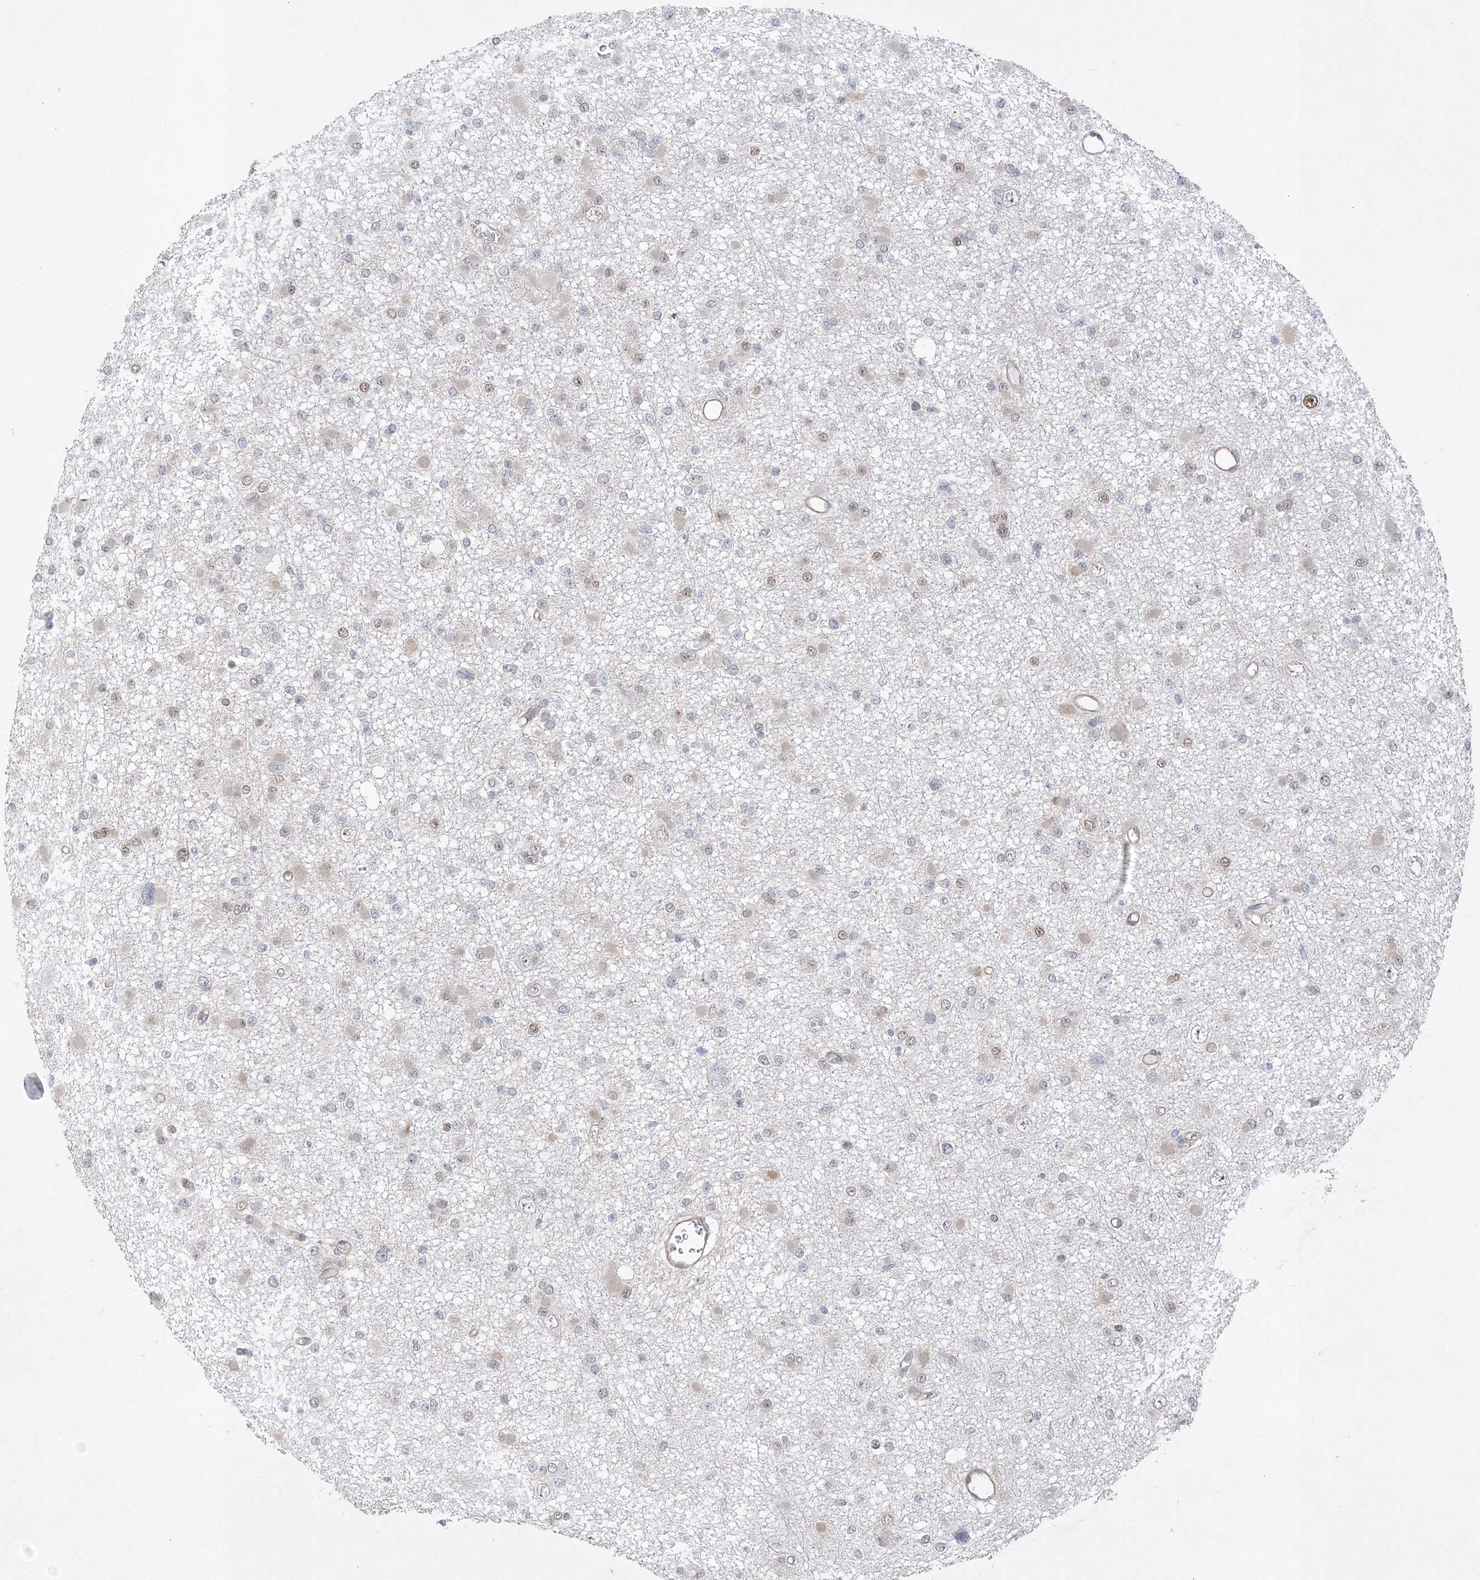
{"staining": {"intensity": "weak", "quantity": "<25%", "location": "nuclear"}, "tissue": "glioma", "cell_type": "Tumor cells", "image_type": "cancer", "snomed": [{"axis": "morphology", "description": "Glioma, malignant, Low grade"}, {"axis": "topography", "description": "Brain"}], "caption": "The histopathology image shows no staining of tumor cells in low-grade glioma (malignant). (Immunohistochemistry (ihc), brightfield microscopy, high magnification).", "gene": "RAI14", "patient": {"sex": "female", "age": 22}}